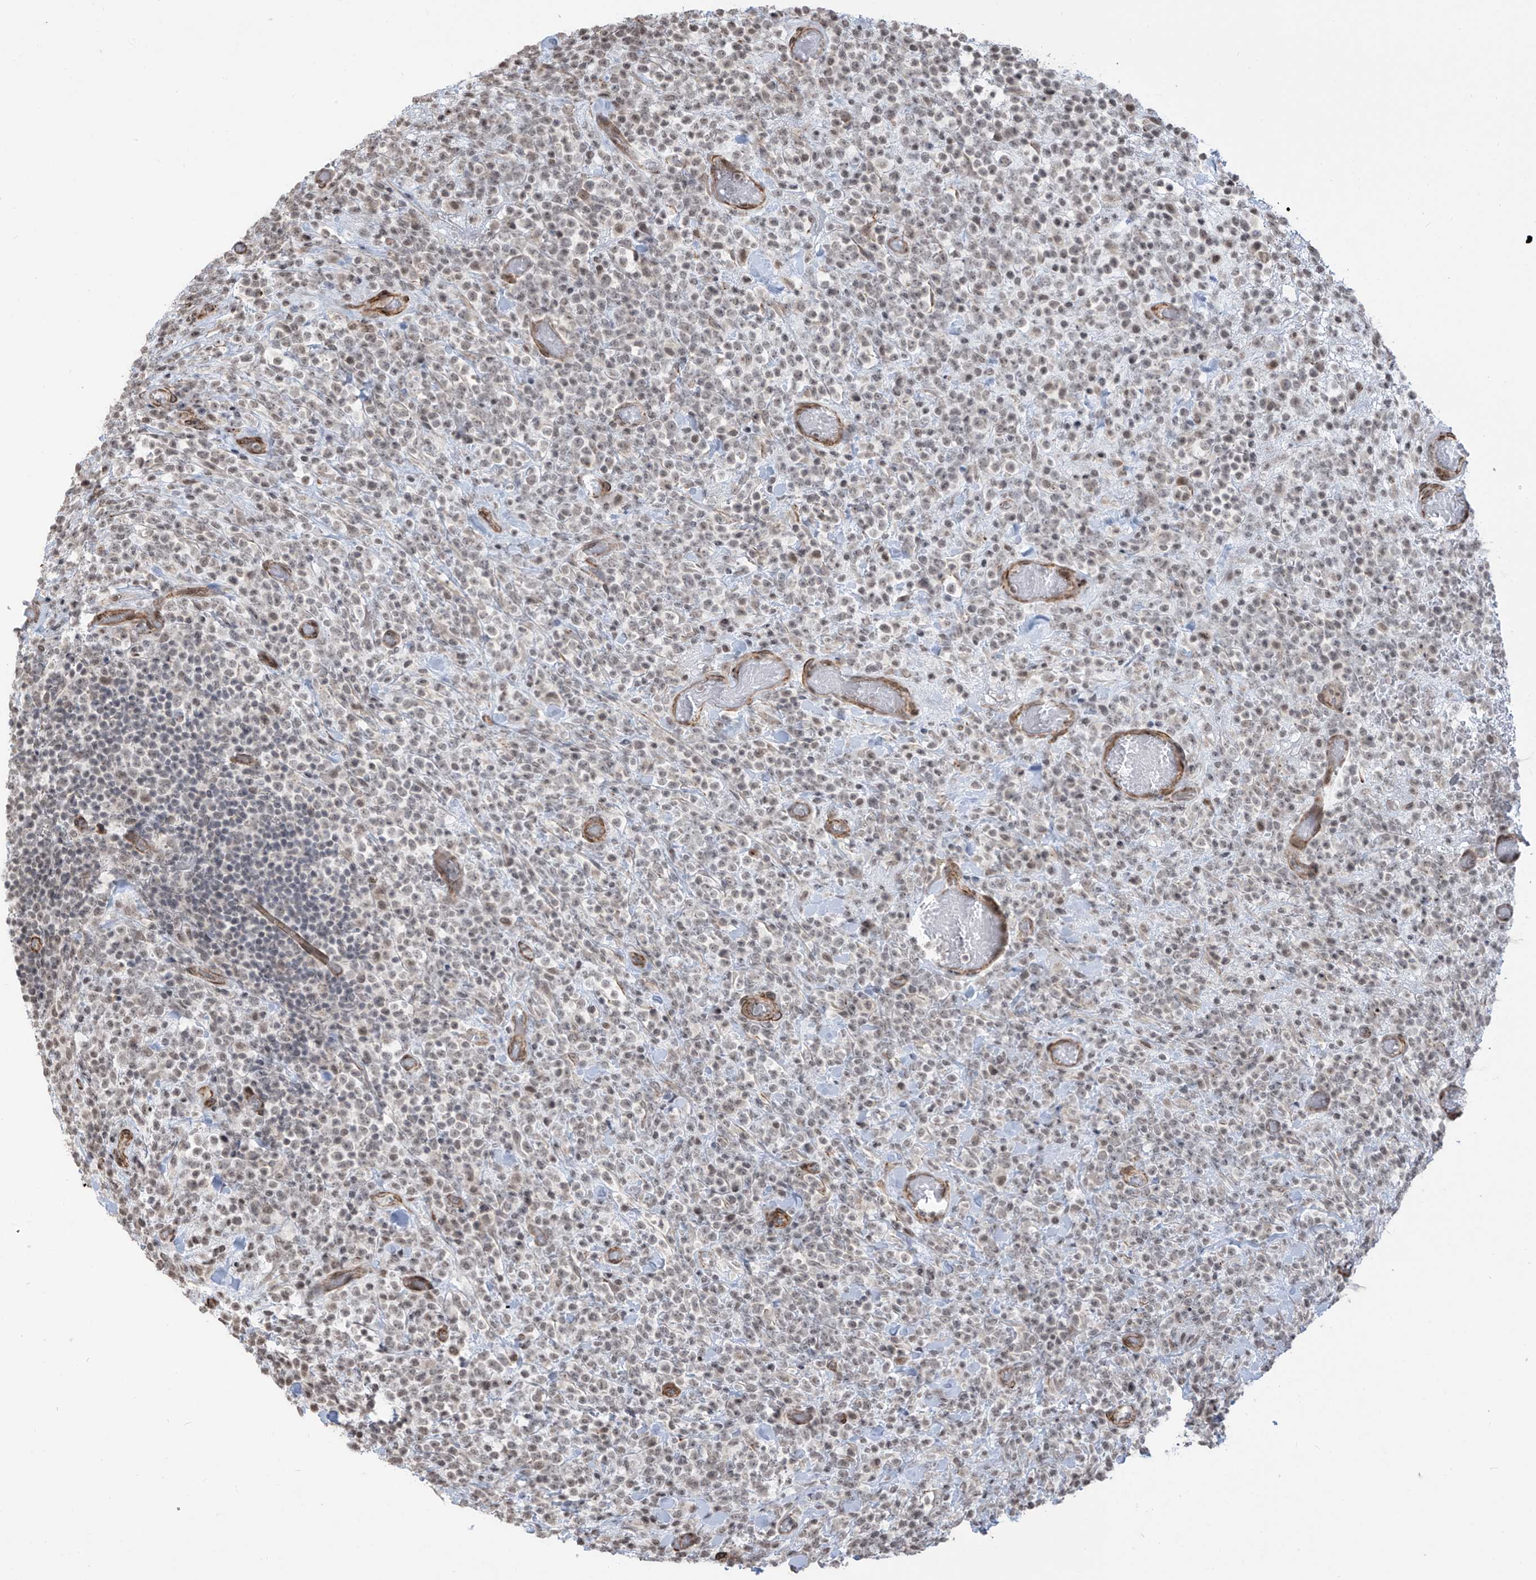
{"staining": {"intensity": "weak", "quantity": ">75%", "location": "nuclear"}, "tissue": "lymphoma", "cell_type": "Tumor cells", "image_type": "cancer", "snomed": [{"axis": "morphology", "description": "Malignant lymphoma, non-Hodgkin's type, High grade"}, {"axis": "topography", "description": "Colon"}], "caption": "Tumor cells reveal low levels of weak nuclear positivity in approximately >75% of cells in human high-grade malignant lymphoma, non-Hodgkin's type.", "gene": "METAP1D", "patient": {"sex": "female", "age": 53}}